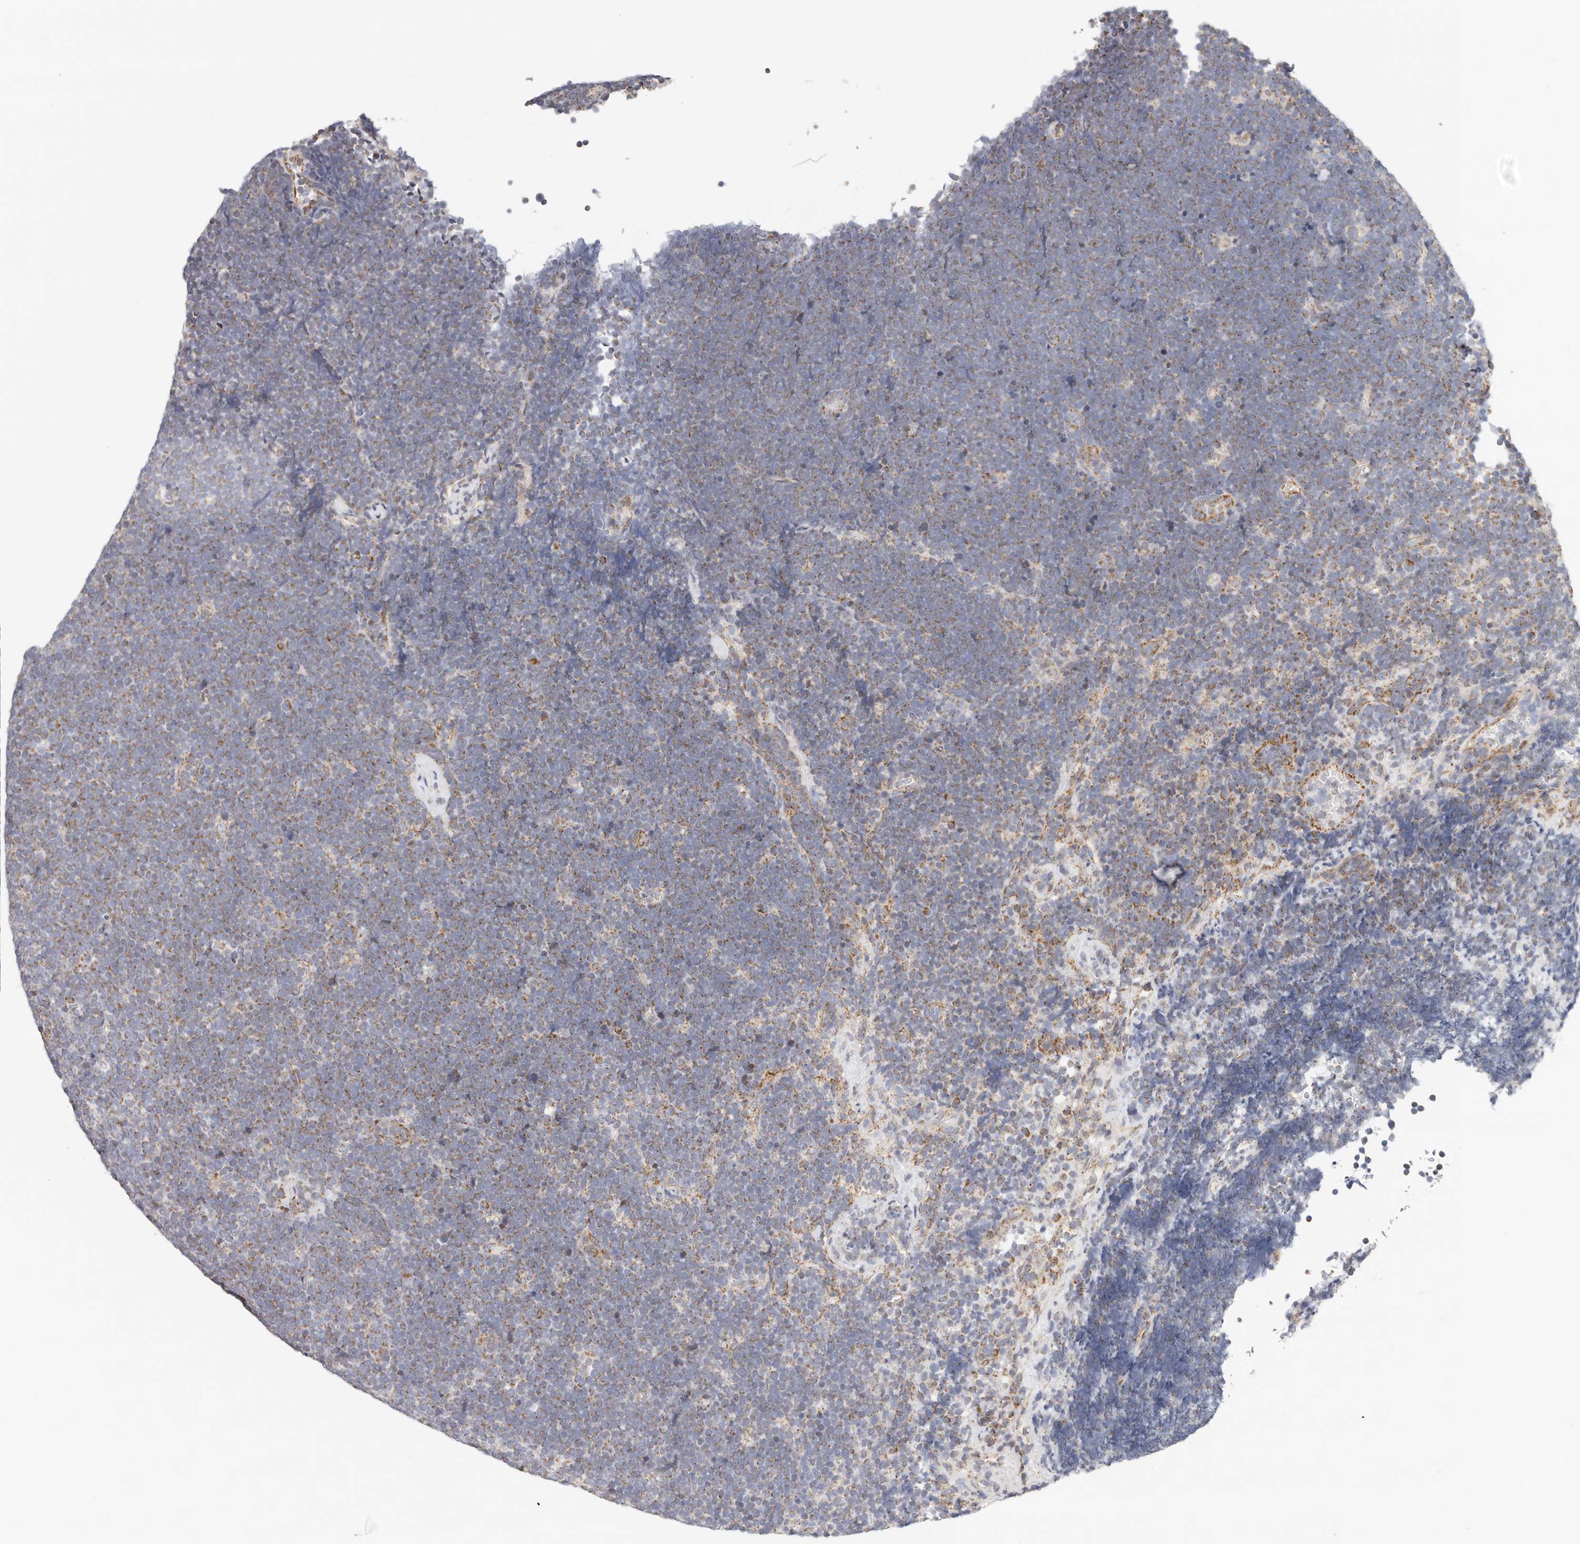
{"staining": {"intensity": "moderate", "quantity": "25%-75%", "location": "cytoplasmic/membranous"}, "tissue": "lymphoma", "cell_type": "Tumor cells", "image_type": "cancer", "snomed": [{"axis": "morphology", "description": "Malignant lymphoma, non-Hodgkin's type, High grade"}, {"axis": "topography", "description": "Lymph node"}], "caption": "Malignant lymphoma, non-Hodgkin's type (high-grade) was stained to show a protein in brown. There is medium levels of moderate cytoplasmic/membranous positivity in about 25%-75% of tumor cells. Using DAB (3,3'-diaminobenzidine) (brown) and hematoxylin (blue) stains, captured at high magnification using brightfield microscopy.", "gene": "AFDN", "patient": {"sex": "male", "age": 13}}